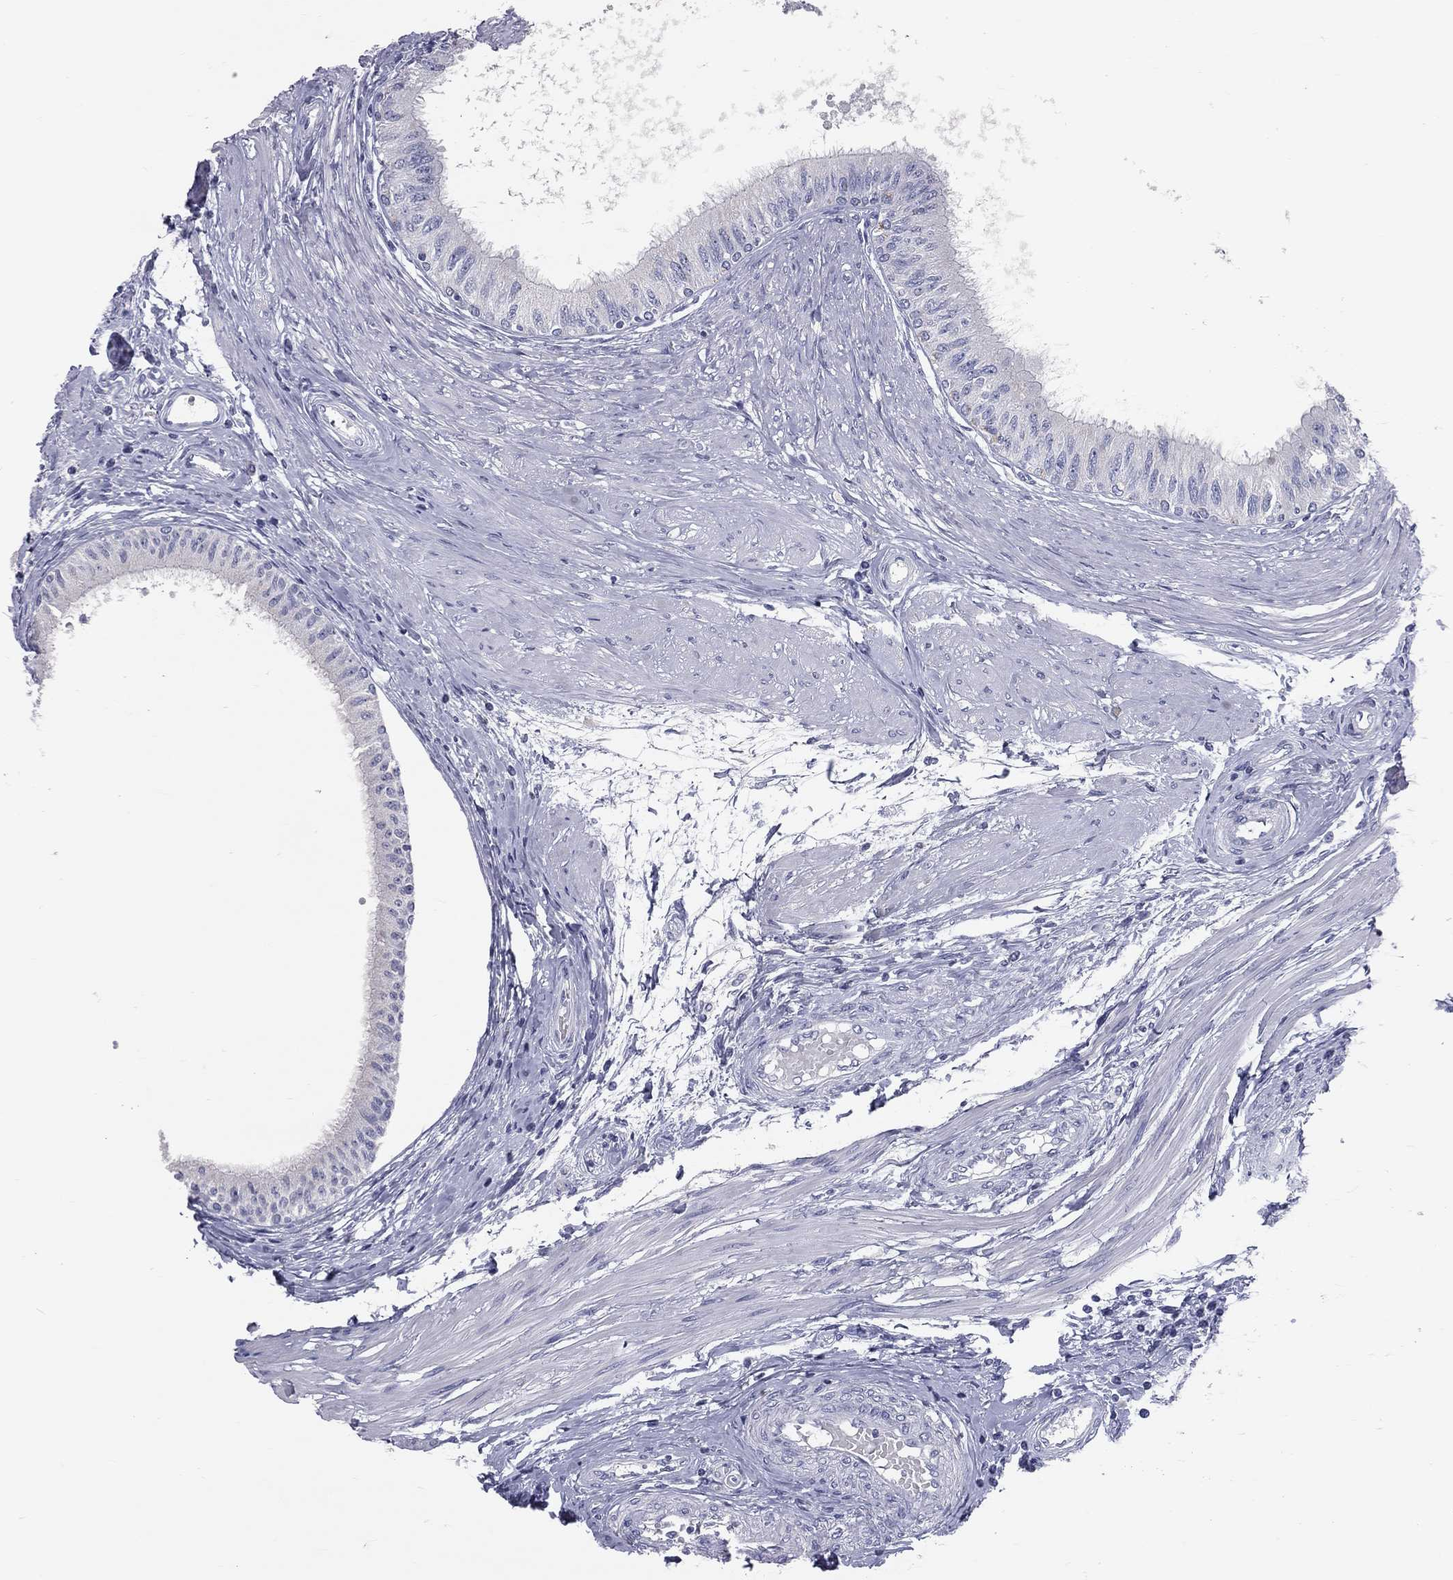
{"staining": {"intensity": "negative", "quantity": "none", "location": "none"}, "tissue": "epididymis", "cell_type": "Glandular cells", "image_type": "normal", "snomed": [{"axis": "morphology", "description": "Normal tissue, NOS"}, {"axis": "morphology", "description": "Seminoma, NOS"}, {"axis": "topography", "description": "Testis"}, {"axis": "topography", "description": "Epididymis"}], "caption": "Immunohistochemistry image of normal epididymis stained for a protein (brown), which reveals no staining in glandular cells.", "gene": "TFPI2", "patient": {"sex": "male", "age": 61}}